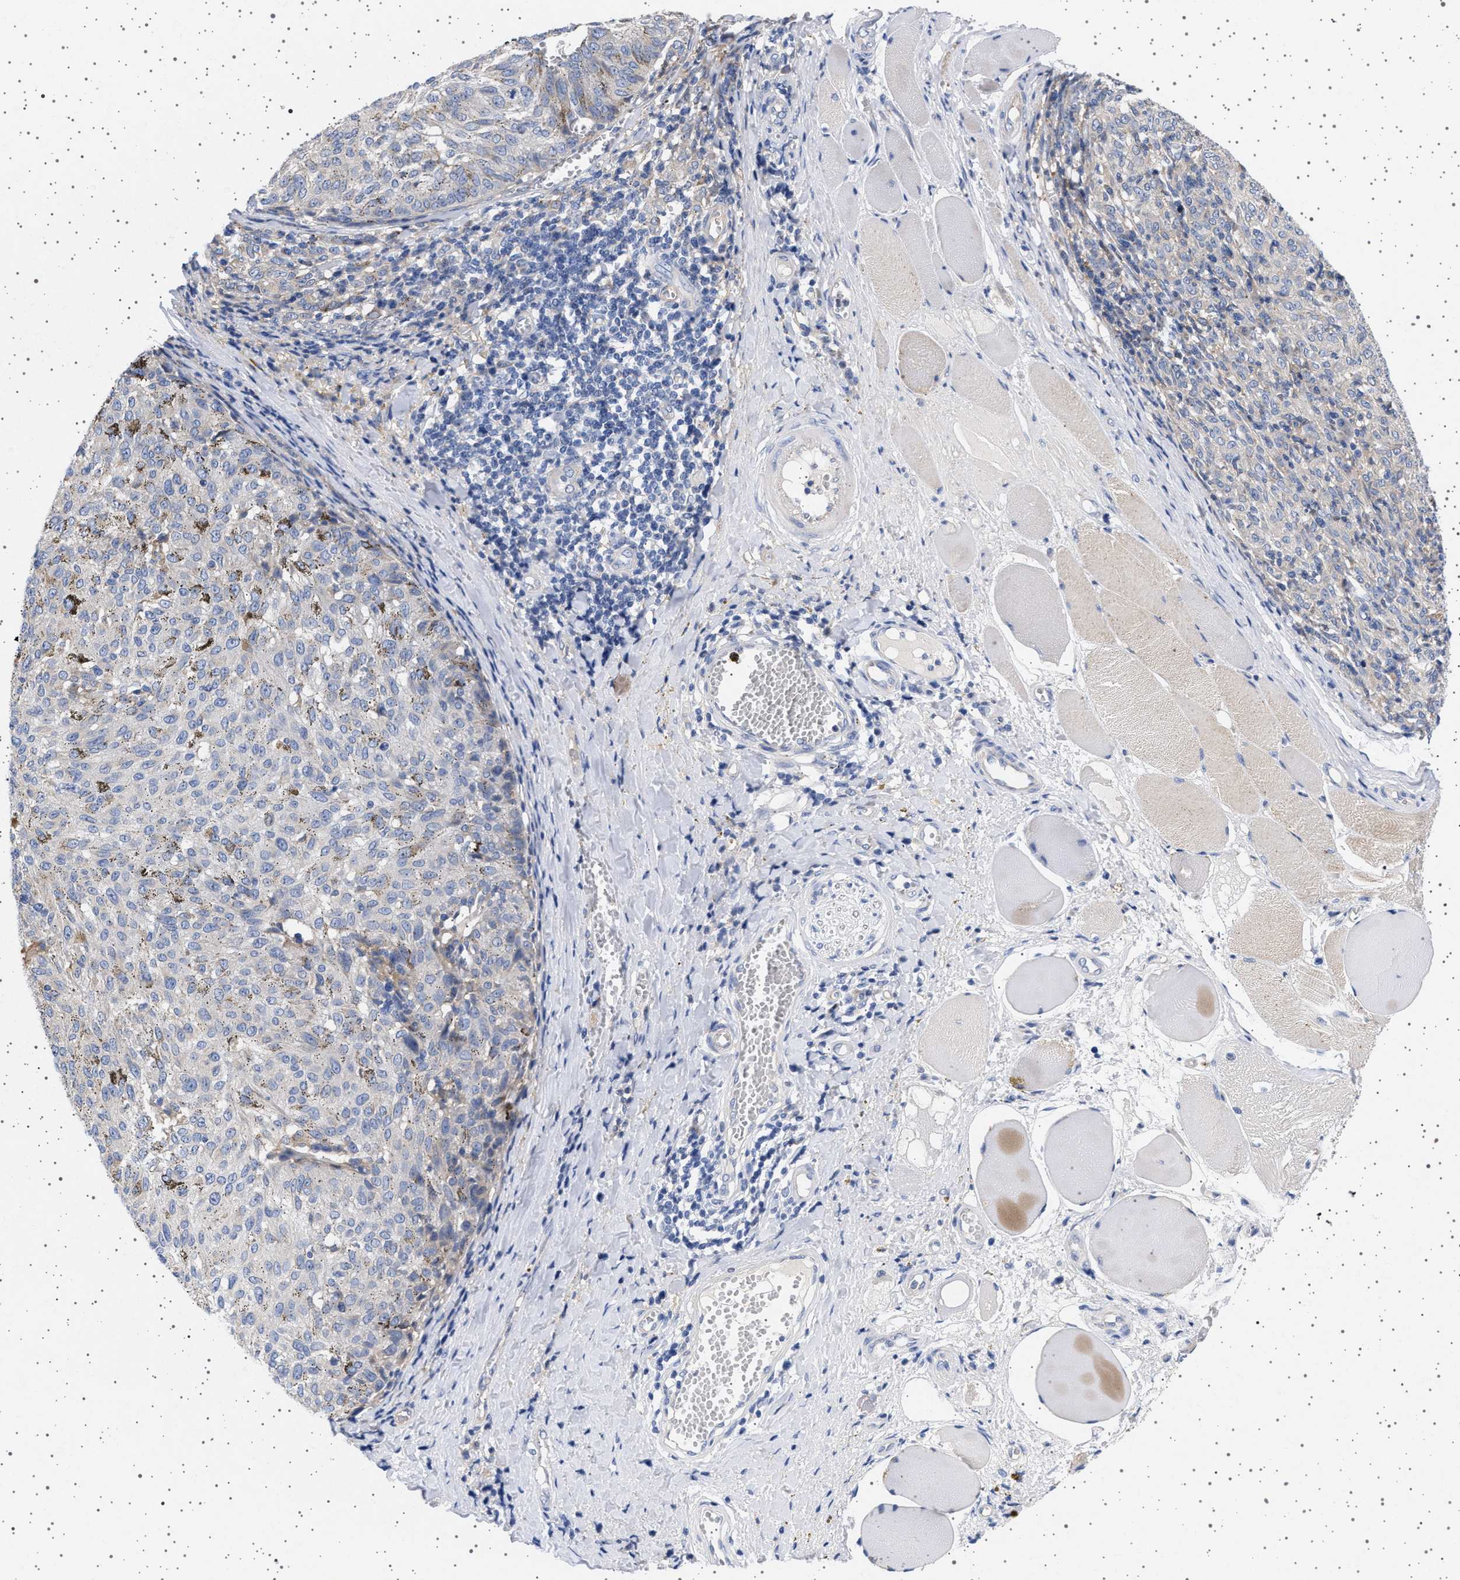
{"staining": {"intensity": "negative", "quantity": "none", "location": "none"}, "tissue": "melanoma", "cell_type": "Tumor cells", "image_type": "cancer", "snomed": [{"axis": "morphology", "description": "Malignant melanoma, NOS"}, {"axis": "topography", "description": "Skin"}], "caption": "This is a micrograph of immunohistochemistry staining of malignant melanoma, which shows no expression in tumor cells. (DAB (3,3'-diaminobenzidine) IHC with hematoxylin counter stain).", "gene": "TRMT10B", "patient": {"sex": "female", "age": 72}}